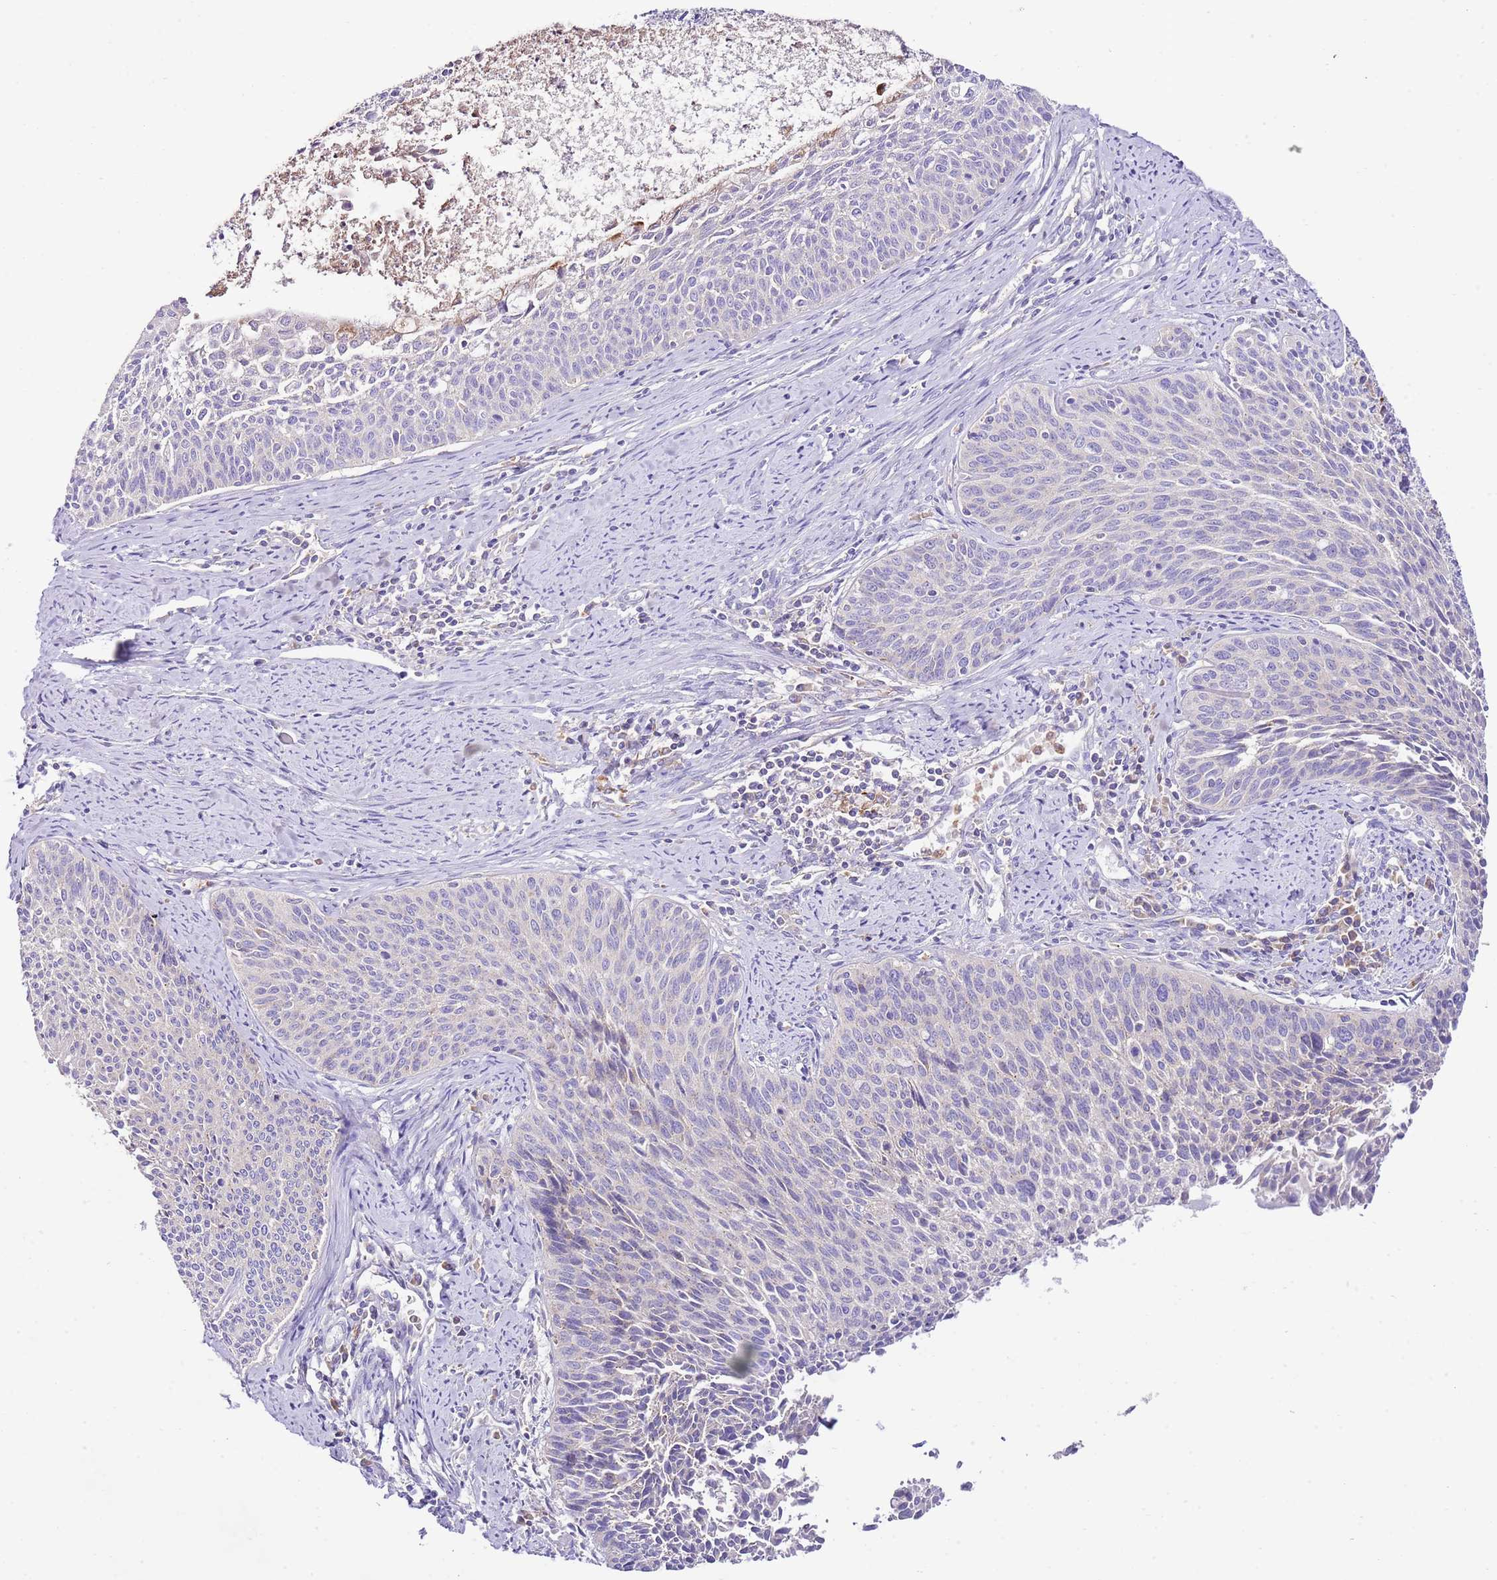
{"staining": {"intensity": "negative", "quantity": "none", "location": "none"}, "tissue": "cervical cancer", "cell_type": "Tumor cells", "image_type": "cancer", "snomed": [{"axis": "morphology", "description": "Squamous cell carcinoma, NOS"}, {"axis": "topography", "description": "Cervix"}], "caption": "High magnification brightfield microscopy of squamous cell carcinoma (cervical) stained with DAB (brown) and counterstained with hematoxylin (blue): tumor cells show no significant expression.", "gene": "RPS10", "patient": {"sex": "female", "age": 55}}